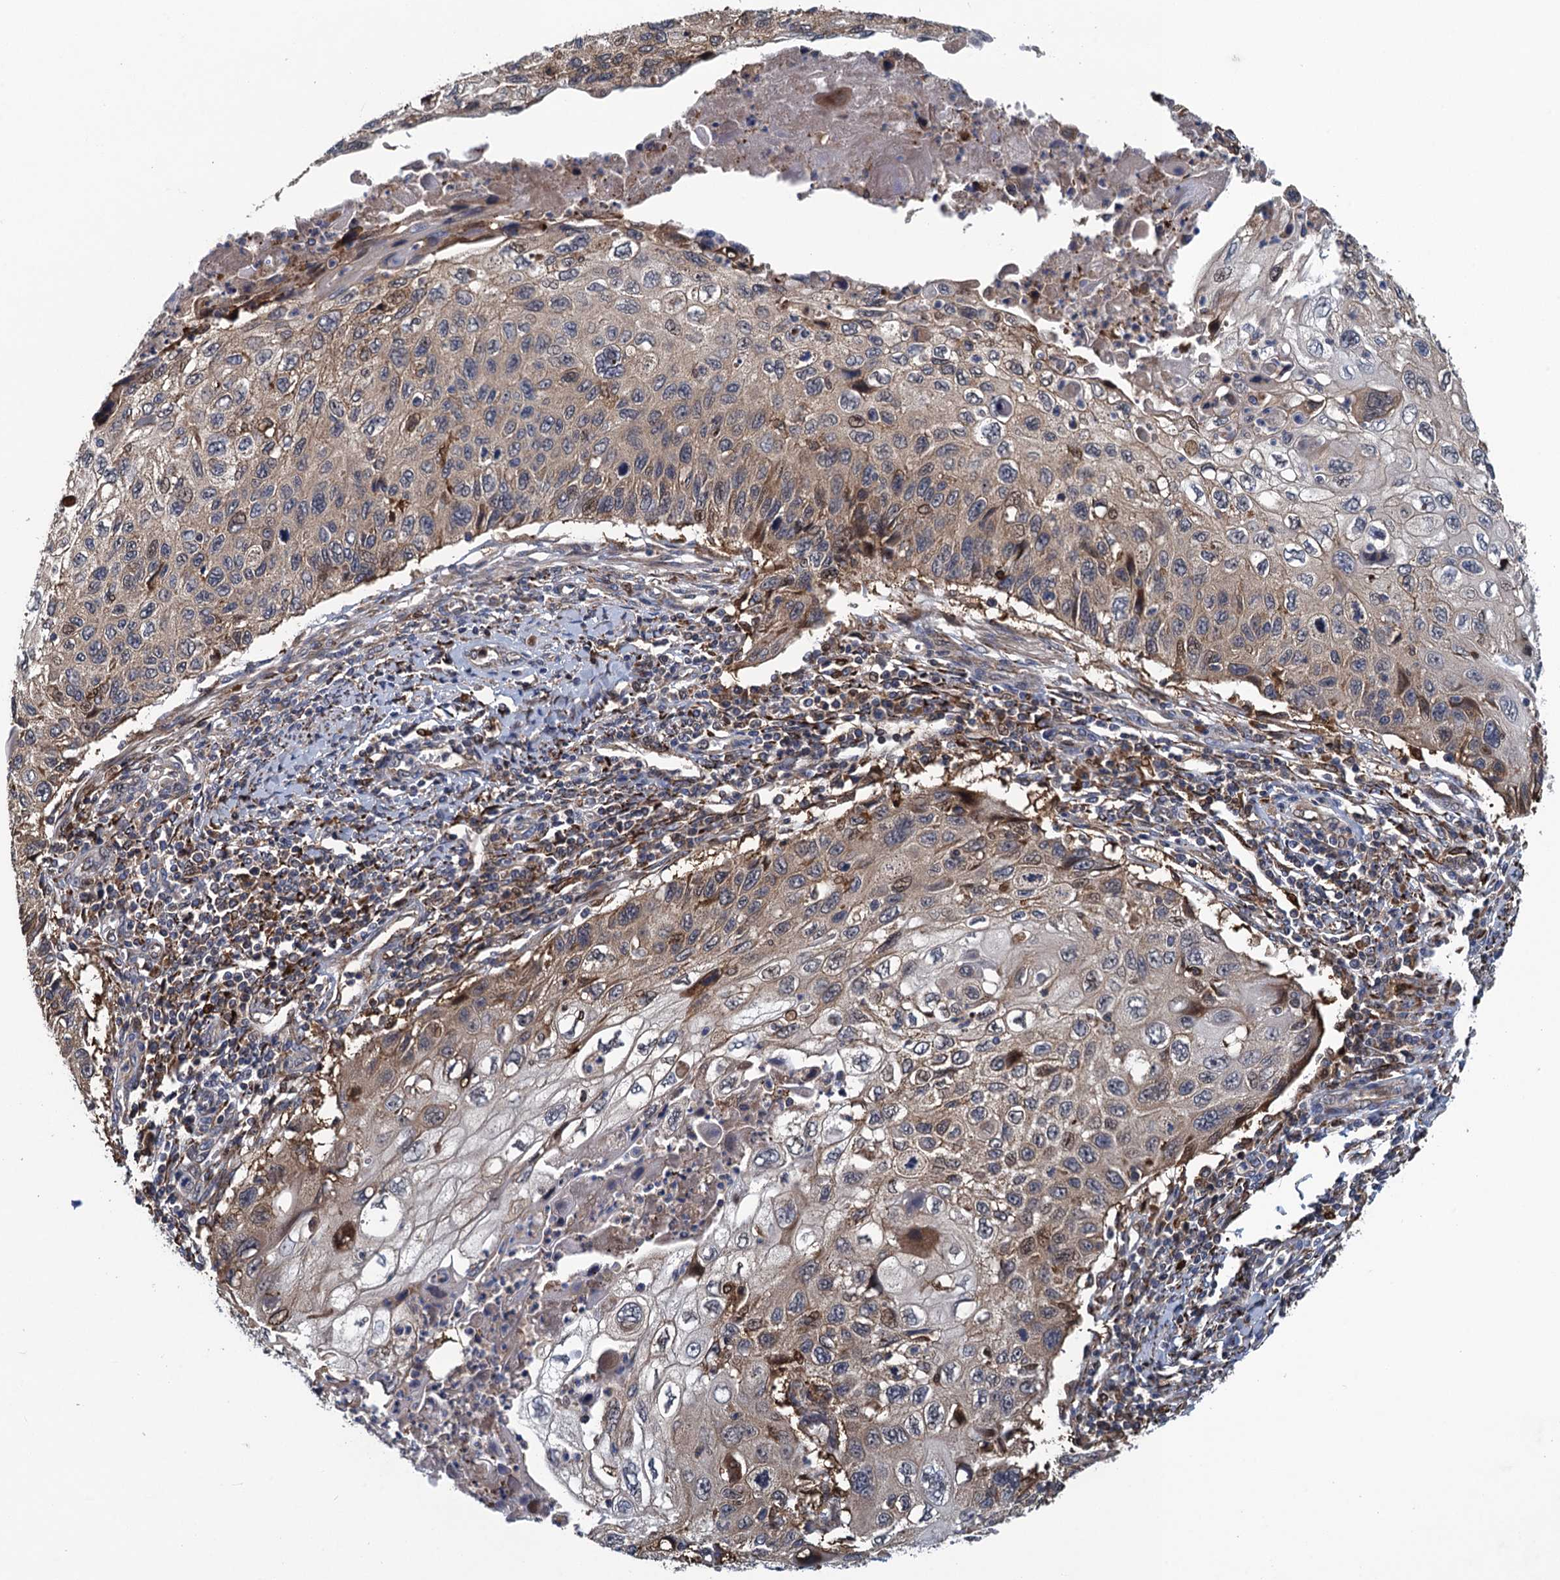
{"staining": {"intensity": "weak", "quantity": "25%-75%", "location": "cytoplasmic/membranous,nuclear"}, "tissue": "cervical cancer", "cell_type": "Tumor cells", "image_type": "cancer", "snomed": [{"axis": "morphology", "description": "Squamous cell carcinoma, NOS"}, {"axis": "topography", "description": "Cervix"}], "caption": "Cervical cancer was stained to show a protein in brown. There is low levels of weak cytoplasmic/membranous and nuclear expression in approximately 25%-75% of tumor cells.", "gene": "CNTN5", "patient": {"sex": "female", "age": 70}}